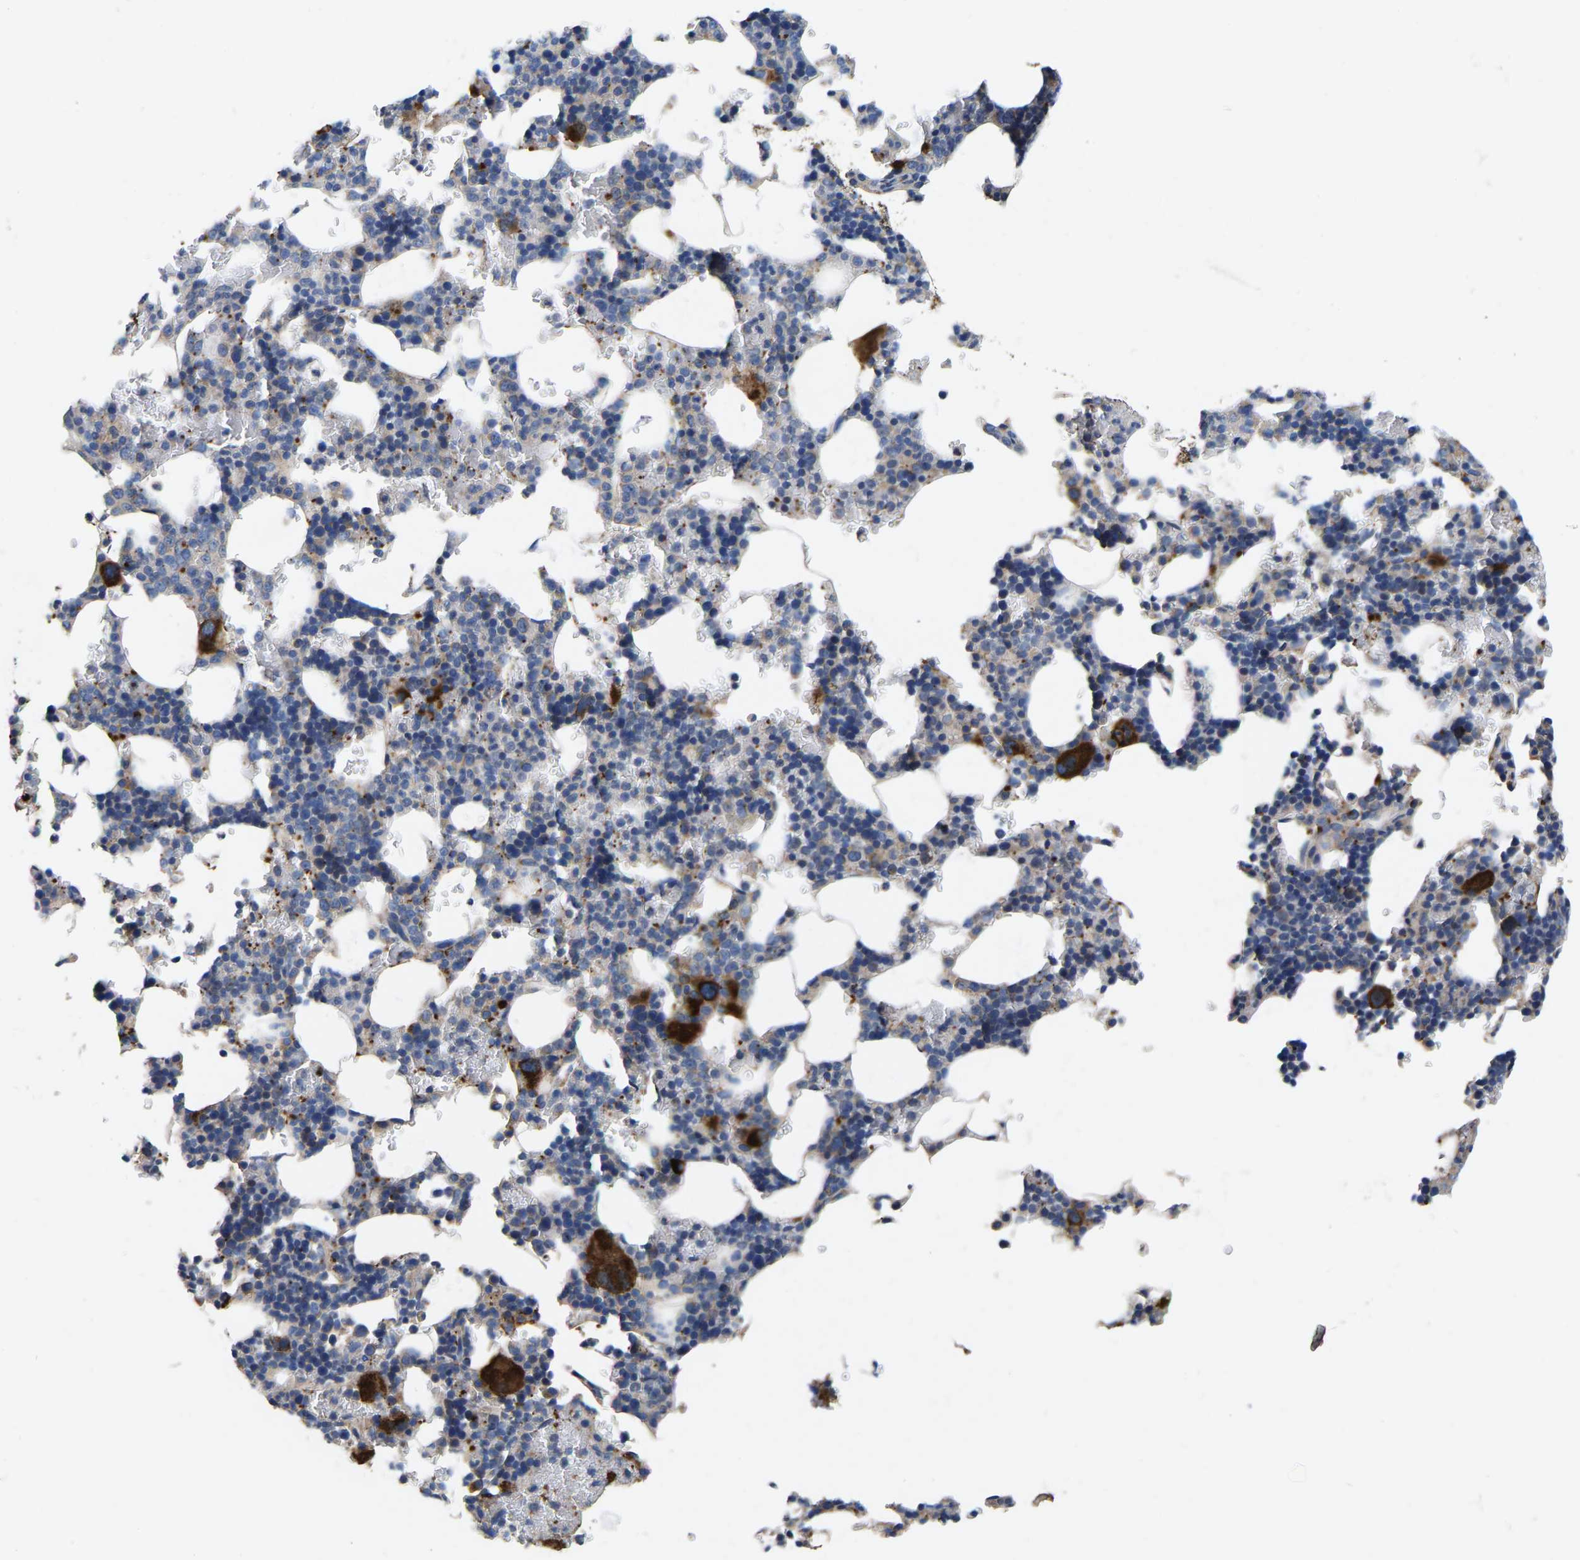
{"staining": {"intensity": "strong", "quantity": "<25%", "location": "cytoplasmic/membranous"}, "tissue": "bone marrow", "cell_type": "Hematopoietic cells", "image_type": "normal", "snomed": [{"axis": "morphology", "description": "Normal tissue, NOS"}, {"axis": "topography", "description": "Bone marrow"}], "caption": "Bone marrow stained with immunohistochemistry (IHC) exhibits strong cytoplasmic/membranous staining in about <25% of hematopoietic cells.", "gene": "RAB27B", "patient": {"sex": "female", "age": 81}}